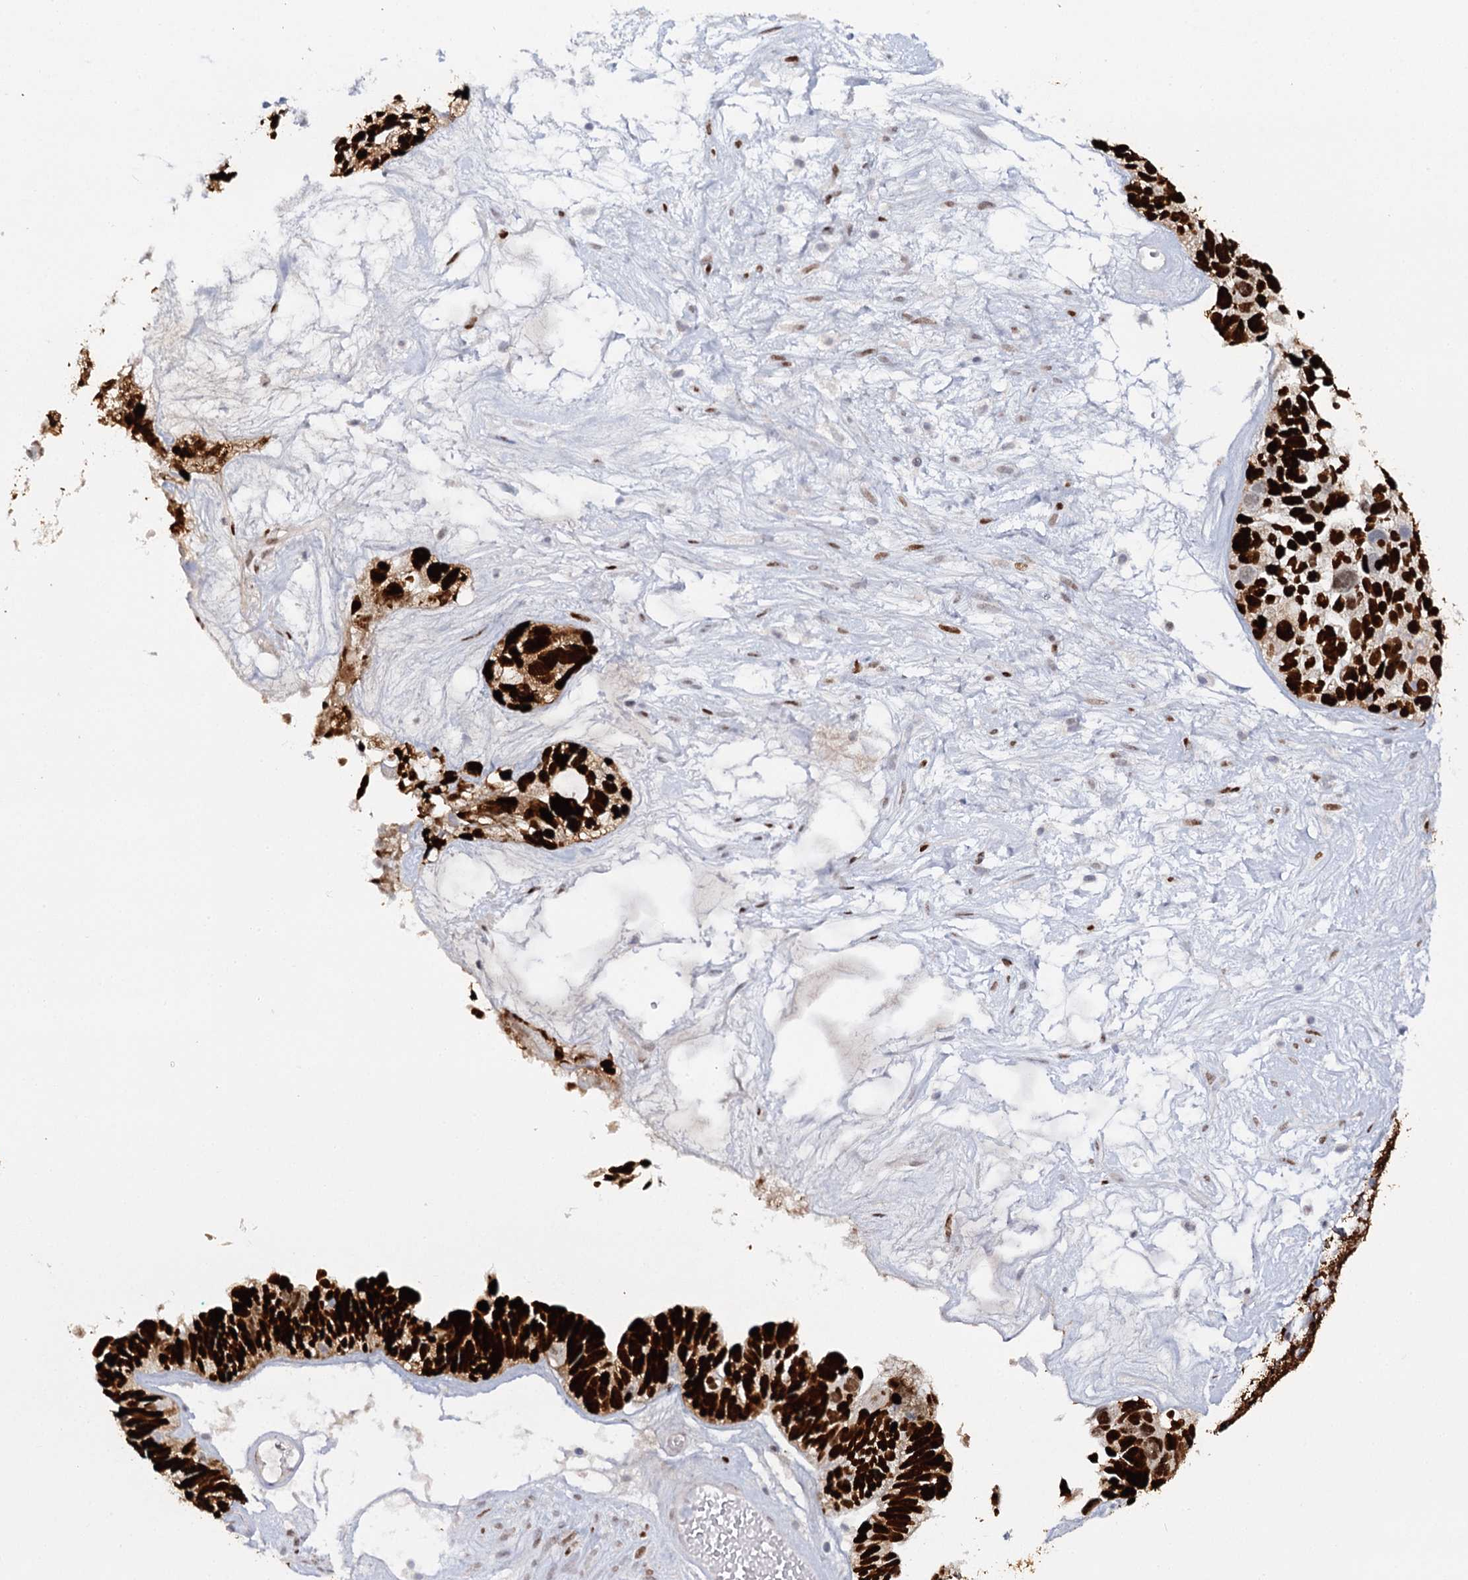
{"staining": {"intensity": "strong", "quantity": ">75%", "location": "nuclear"}, "tissue": "ovarian cancer", "cell_type": "Tumor cells", "image_type": "cancer", "snomed": [{"axis": "morphology", "description": "Cystadenocarcinoma, serous, NOS"}, {"axis": "topography", "description": "Ovary"}], "caption": "A high amount of strong nuclear positivity is identified in about >75% of tumor cells in ovarian cancer (serous cystadenocarcinoma) tissue. (Brightfield microscopy of DAB IHC at high magnification).", "gene": "TP53", "patient": {"sex": "female", "age": 79}}